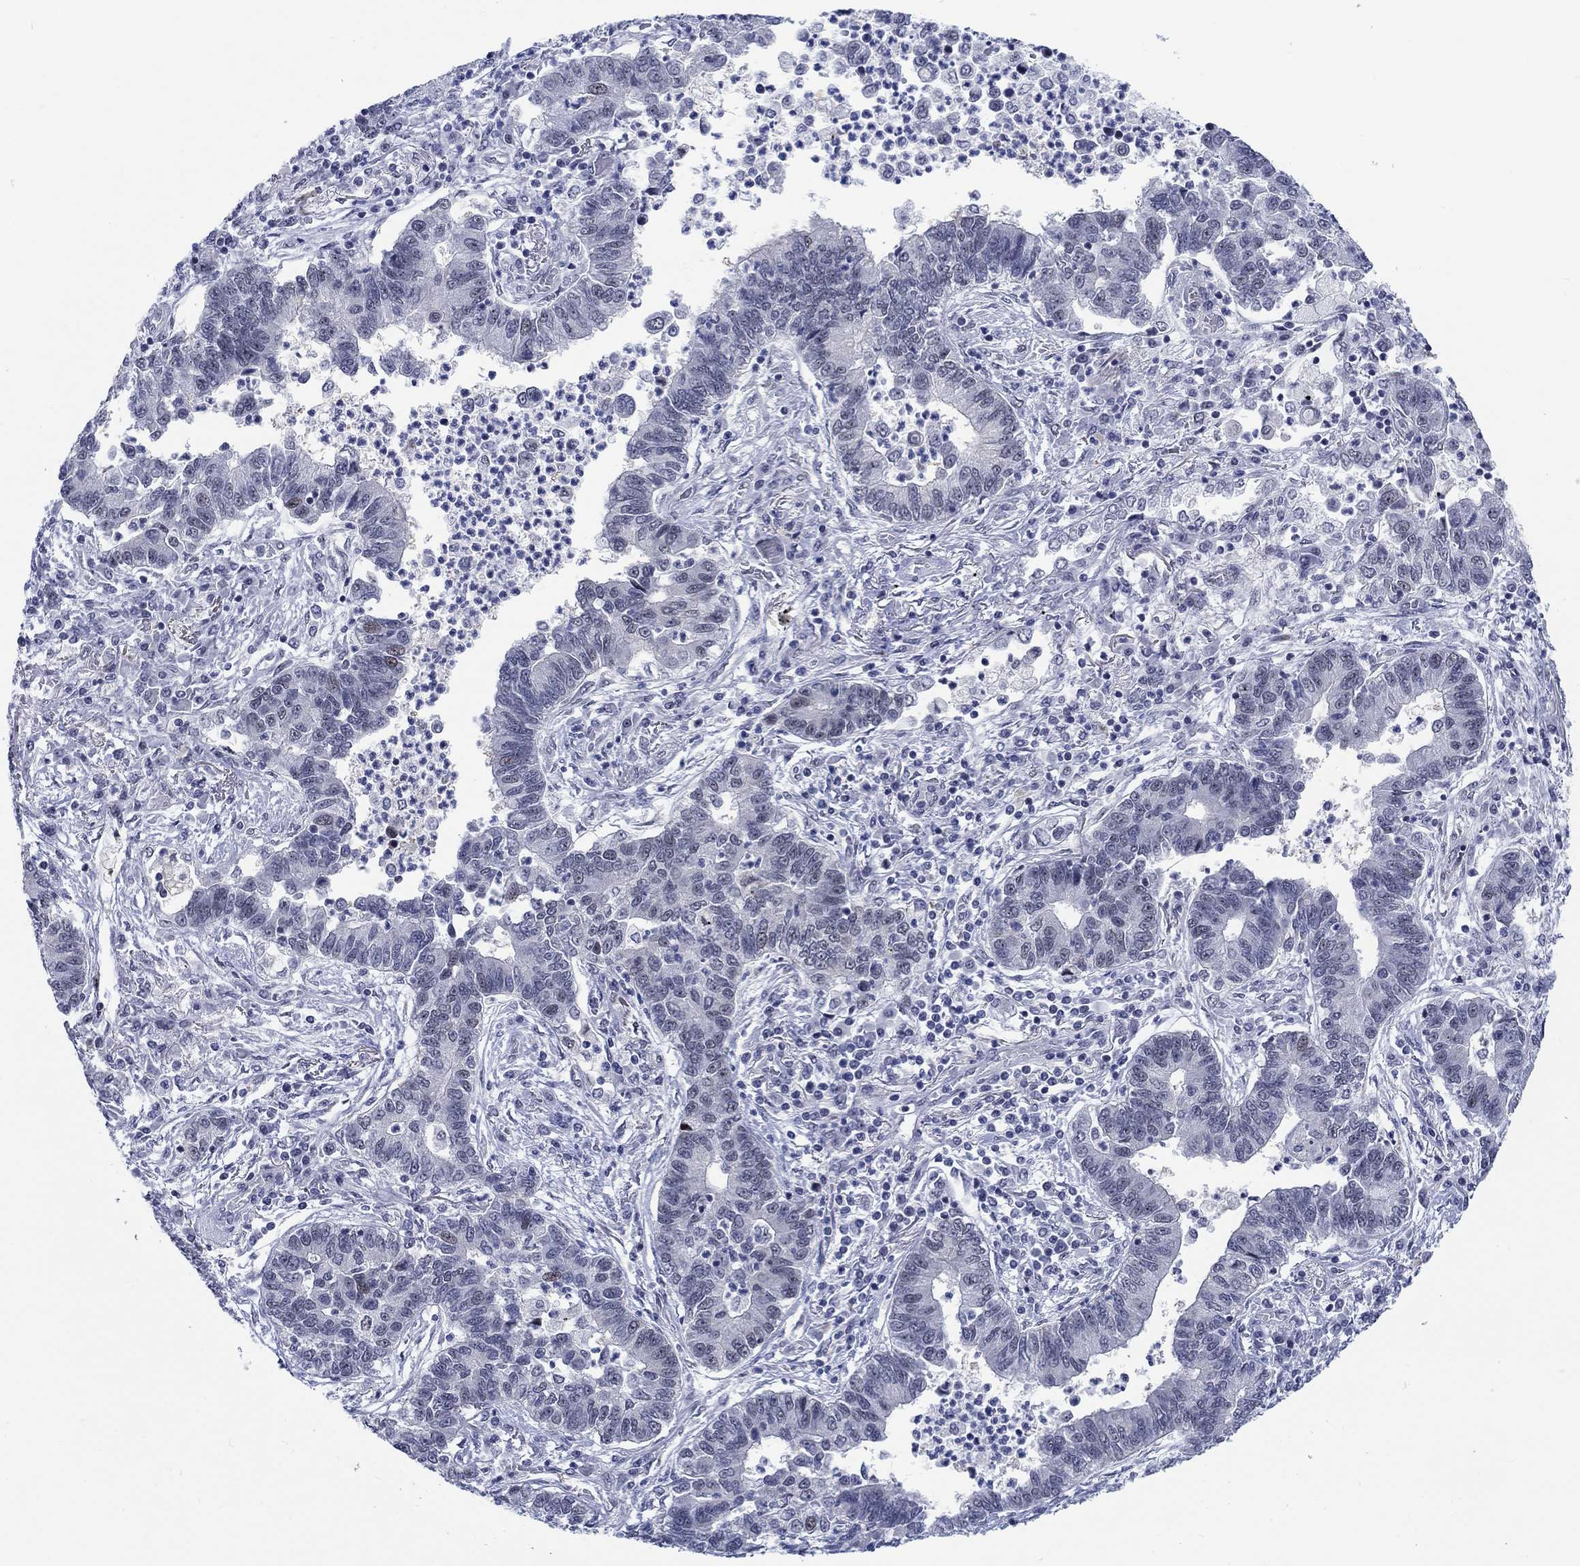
{"staining": {"intensity": "negative", "quantity": "none", "location": "none"}, "tissue": "lung cancer", "cell_type": "Tumor cells", "image_type": "cancer", "snomed": [{"axis": "morphology", "description": "Adenocarcinoma, NOS"}, {"axis": "topography", "description": "Lung"}], "caption": "A photomicrograph of human lung cancer (adenocarcinoma) is negative for staining in tumor cells.", "gene": "NEU3", "patient": {"sex": "female", "age": 57}}